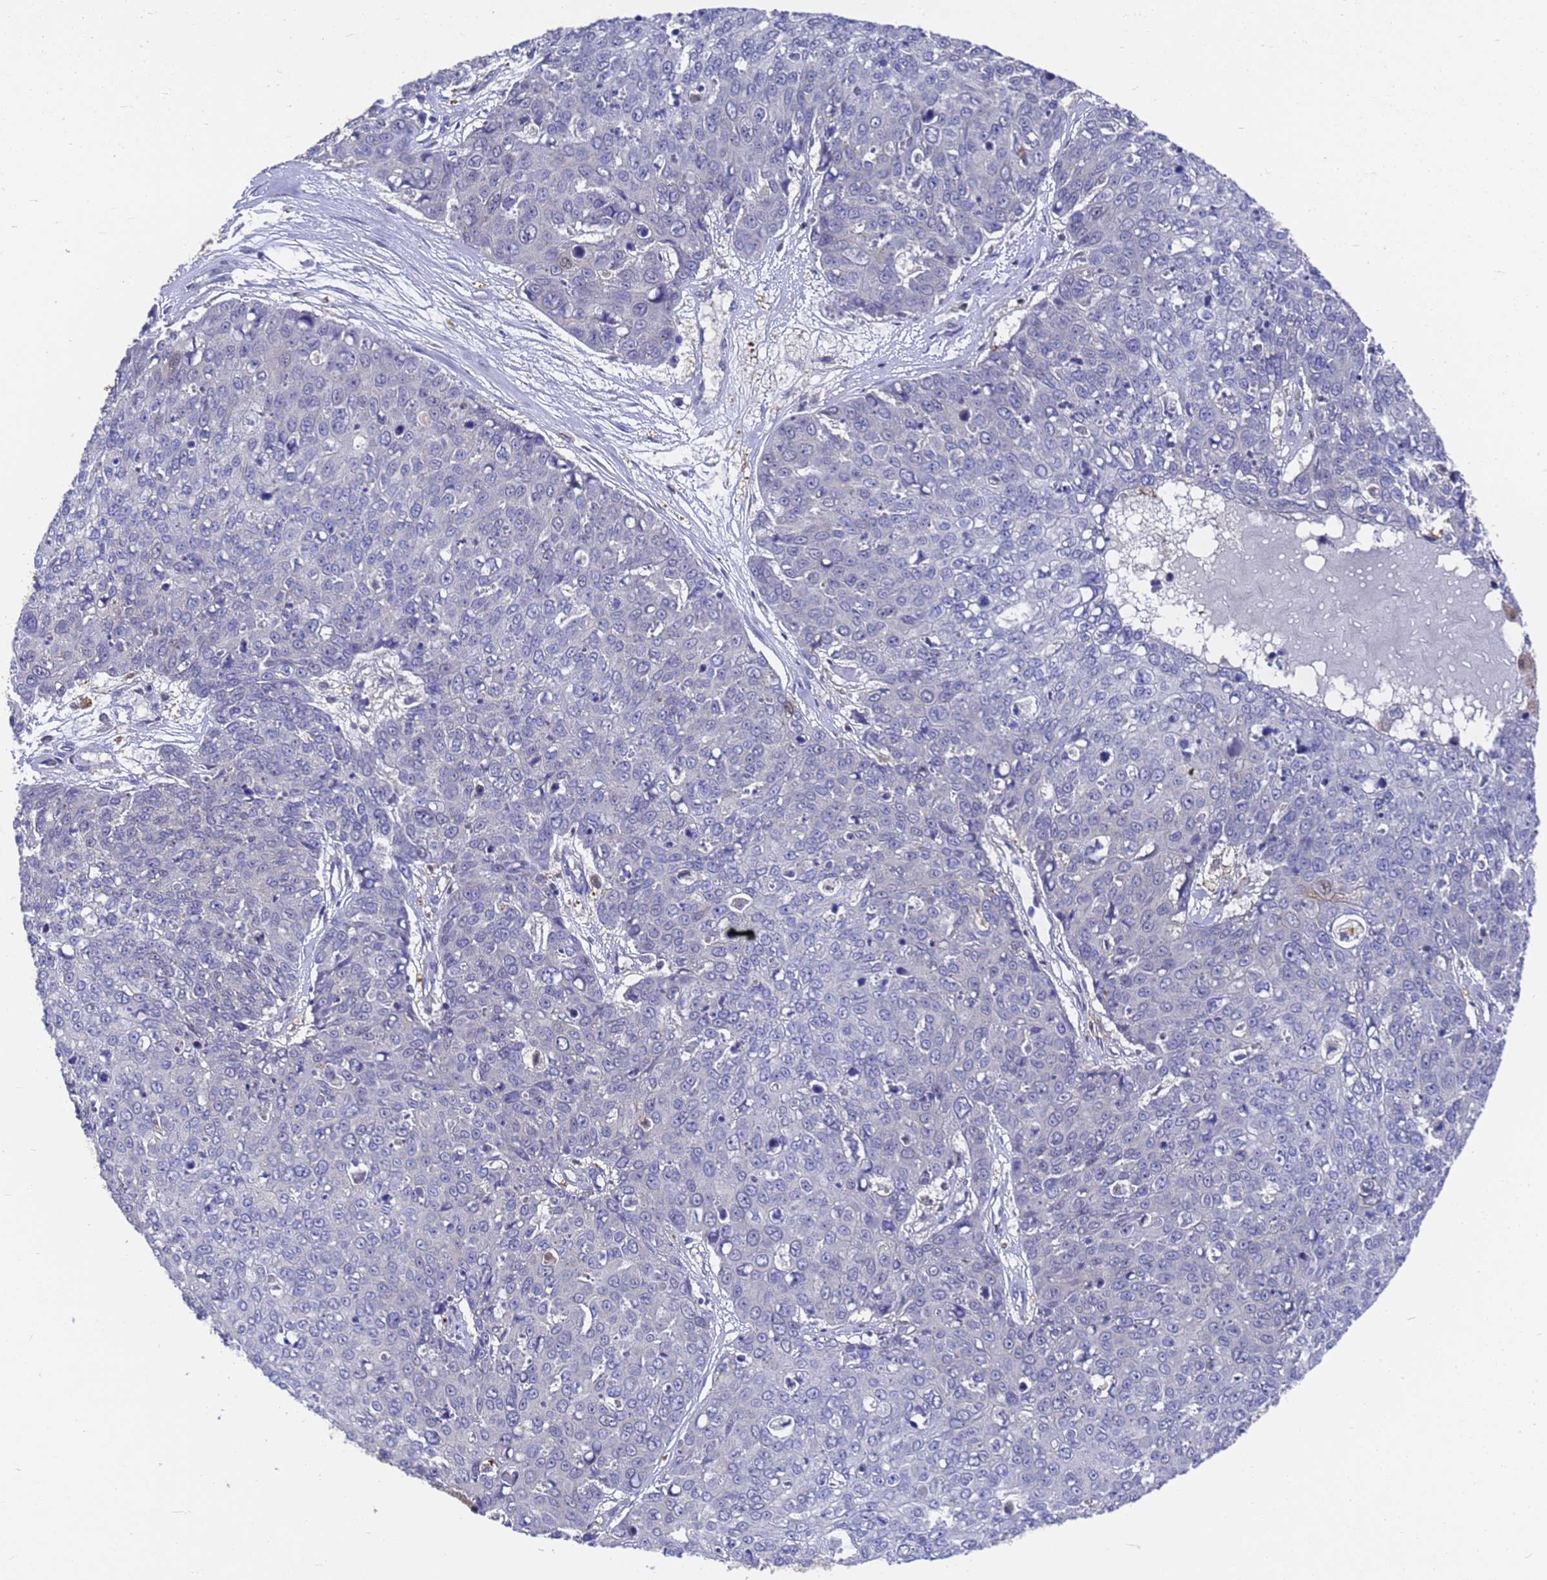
{"staining": {"intensity": "negative", "quantity": "none", "location": "none"}, "tissue": "skin cancer", "cell_type": "Tumor cells", "image_type": "cancer", "snomed": [{"axis": "morphology", "description": "Squamous cell carcinoma, NOS"}, {"axis": "topography", "description": "Skin"}], "caption": "Skin cancer was stained to show a protein in brown. There is no significant expression in tumor cells.", "gene": "SLC35E2B", "patient": {"sex": "male", "age": 71}}